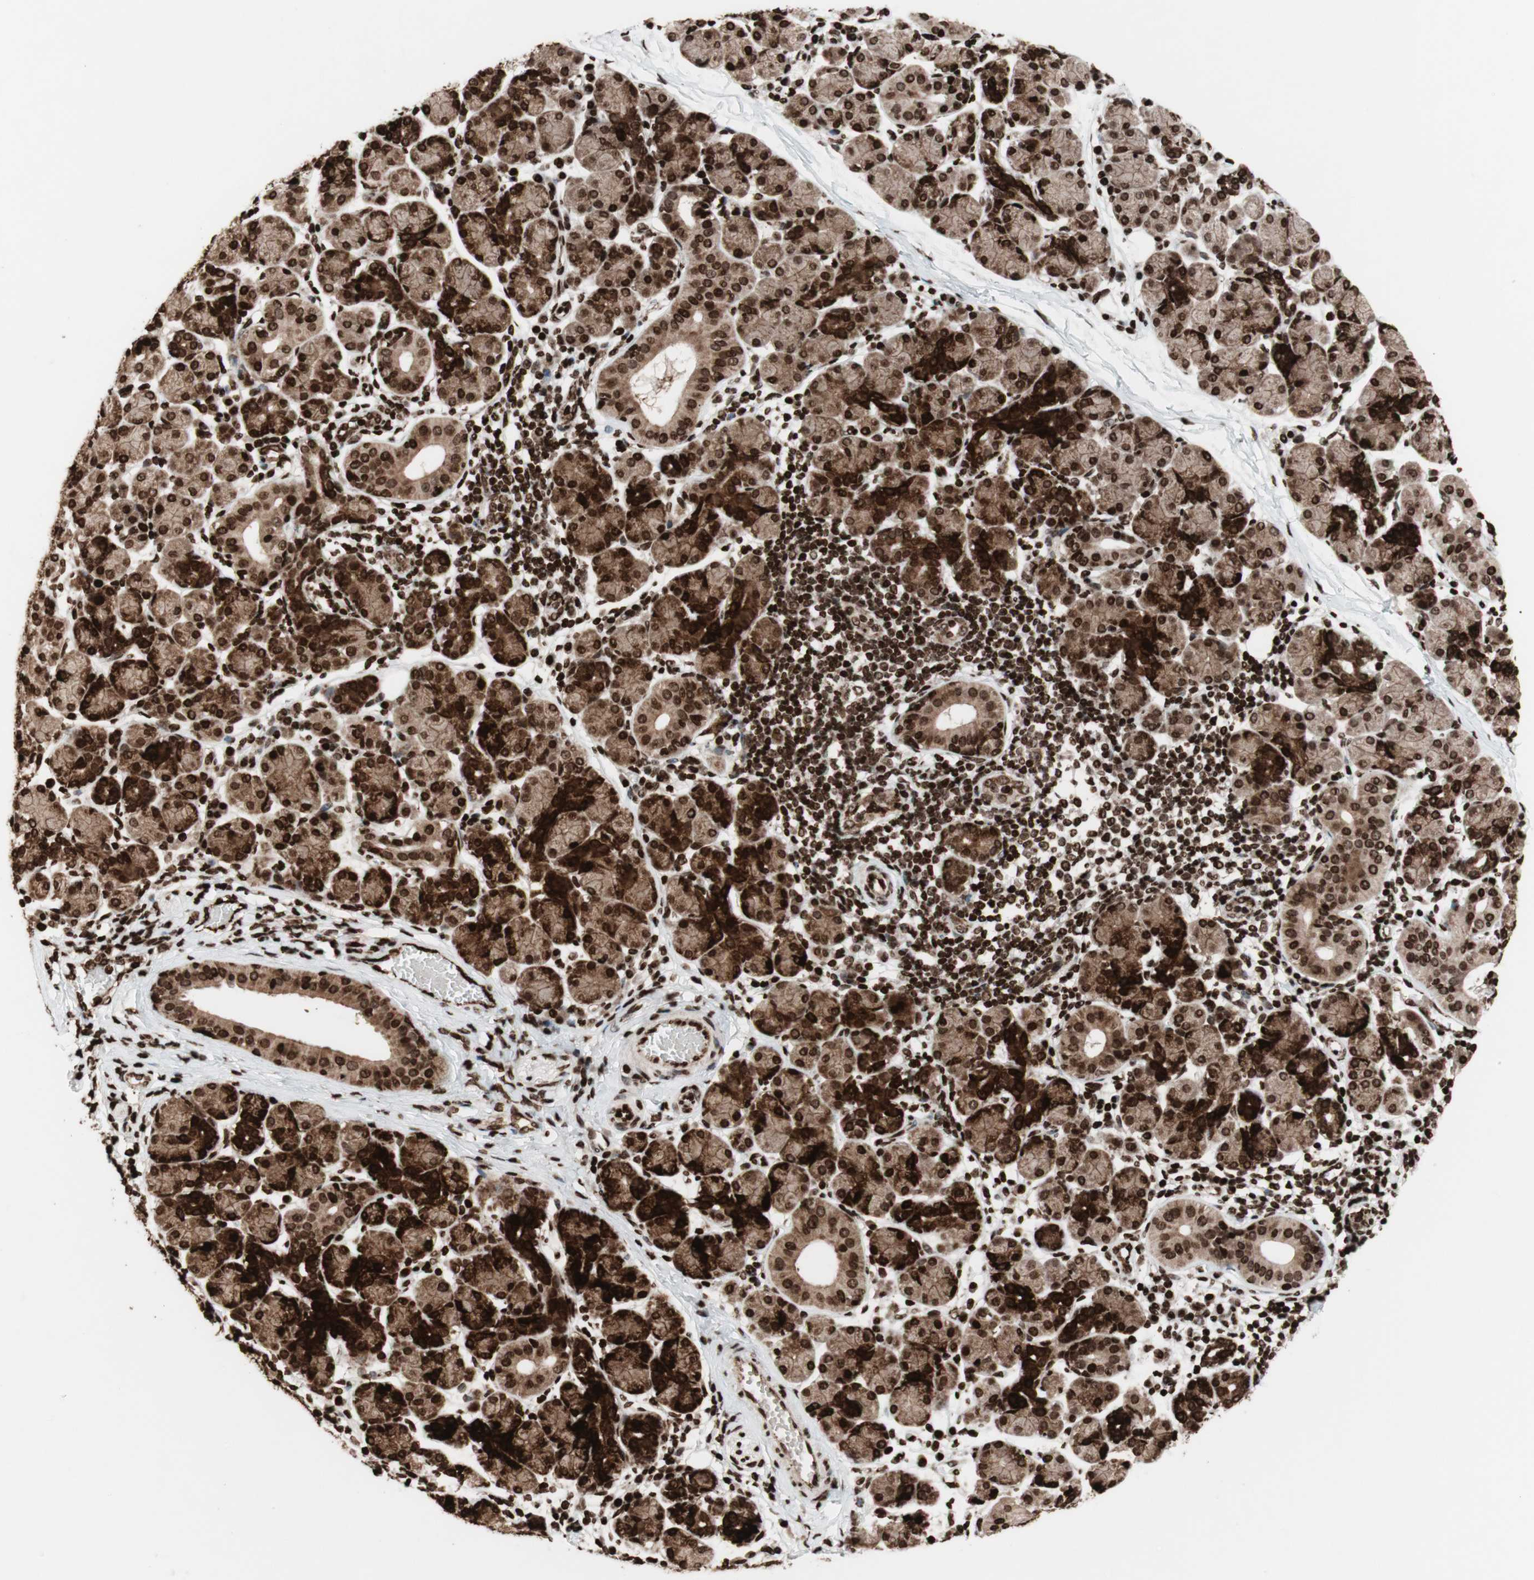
{"staining": {"intensity": "strong", "quantity": ">75%", "location": "cytoplasmic/membranous,nuclear"}, "tissue": "salivary gland", "cell_type": "Glandular cells", "image_type": "normal", "snomed": [{"axis": "morphology", "description": "Normal tissue, NOS"}, {"axis": "morphology", "description": "Inflammation, NOS"}, {"axis": "topography", "description": "Lymph node"}, {"axis": "topography", "description": "Salivary gland"}], "caption": "Salivary gland stained with DAB immunohistochemistry shows high levels of strong cytoplasmic/membranous,nuclear positivity in approximately >75% of glandular cells. The protein is shown in brown color, while the nuclei are stained blue.", "gene": "NCAPD2", "patient": {"sex": "male", "age": 3}}